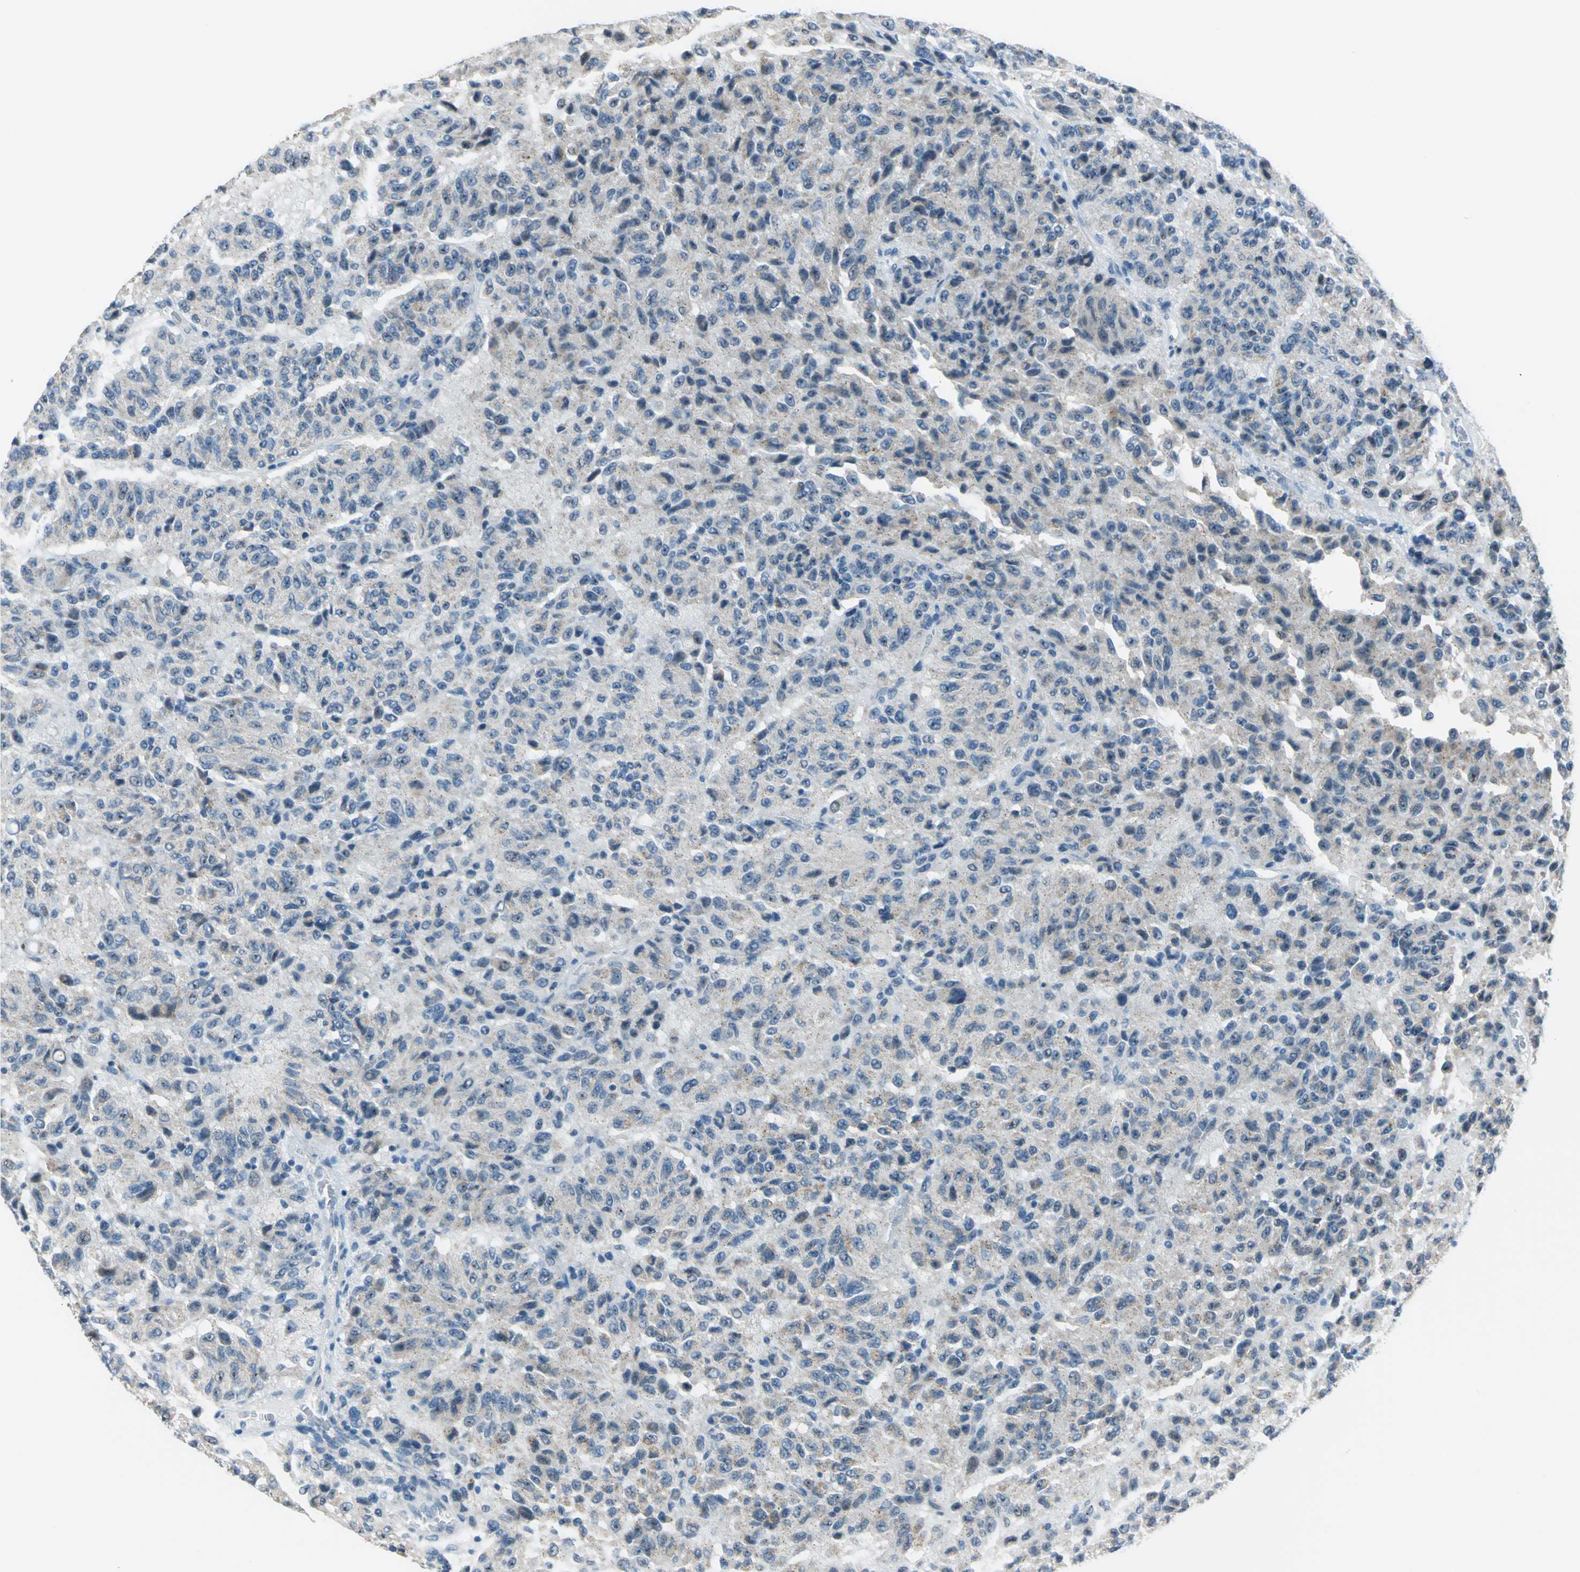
{"staining": {"intensity": "negative", "quantity": "none", "location": "none"}, "tissue": "melanoma", "cell_type": "Tumor cells", "image_type": "cancer", "snomed": [{"axis": "morphology", "description": "Malignant melanoma, Metastatic site"}, {"axis": "topography", "description": "Lung"}], "caption": "High magnification brightfield microscopy of melanoma stained with DAB (3,3'-diaminobenzidine) (brown) and counterstained with hematoxylin (blue): tumor cells show no significant staining.", "gene": "MUC4", "patient": {"sex": "male", "age": 64}}